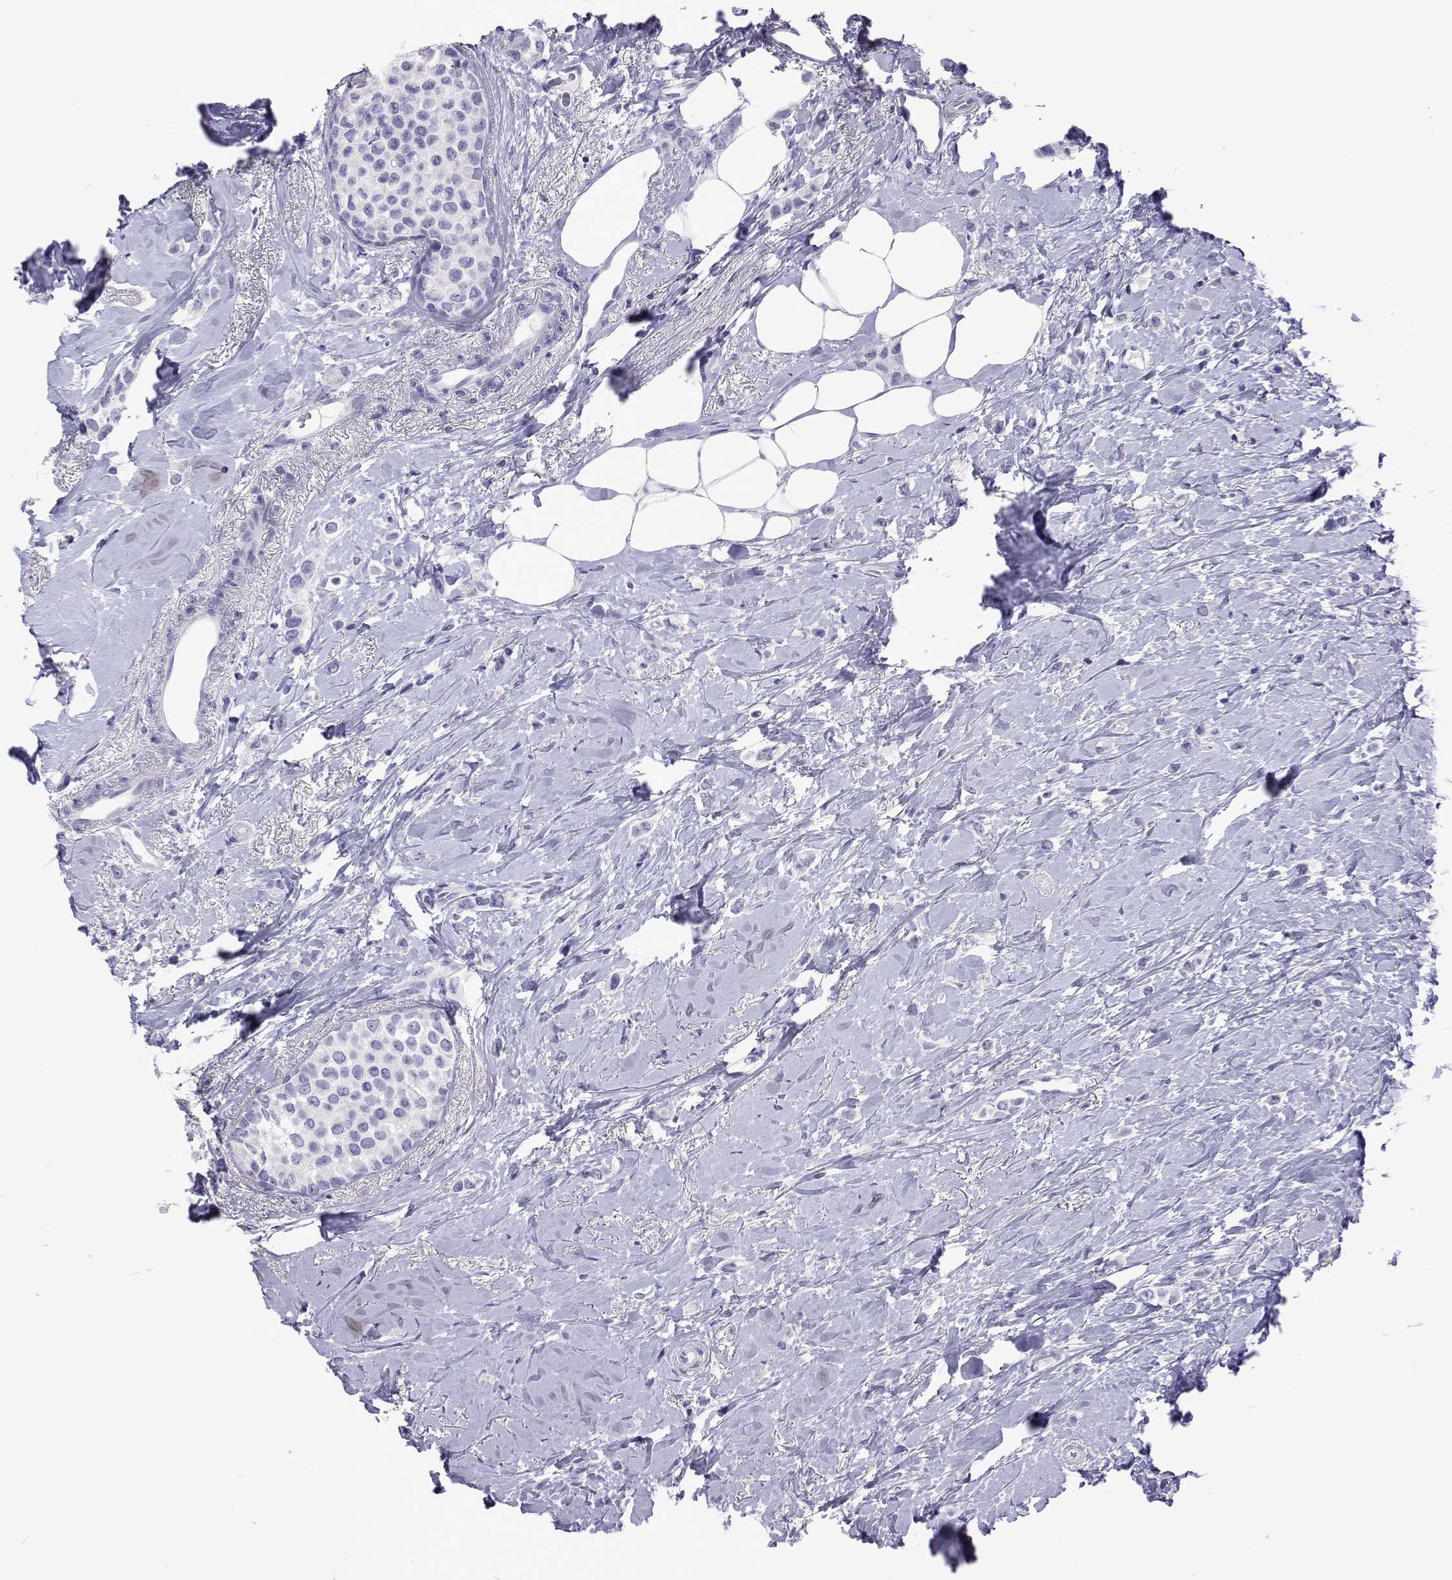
{"staining": {"intensity": "negative", "quantity": "none", "location": "none"}, "tissue": "breast cancer", "cell_type": "Tumor cells", "image_type": "cancer", "snomed": [{"axis": "morphology", "description": "Lobular carcinoma"}, {"axis": "topography", "description": "Breast"}], "caption": "A high-resolution micrograph shows immunohistochemistry staining of breast lobular carcinoma, which shows no significant staining in tumor cells.", "gene": "UMODL1", "patient": {"sex": "female", "age": 66}}